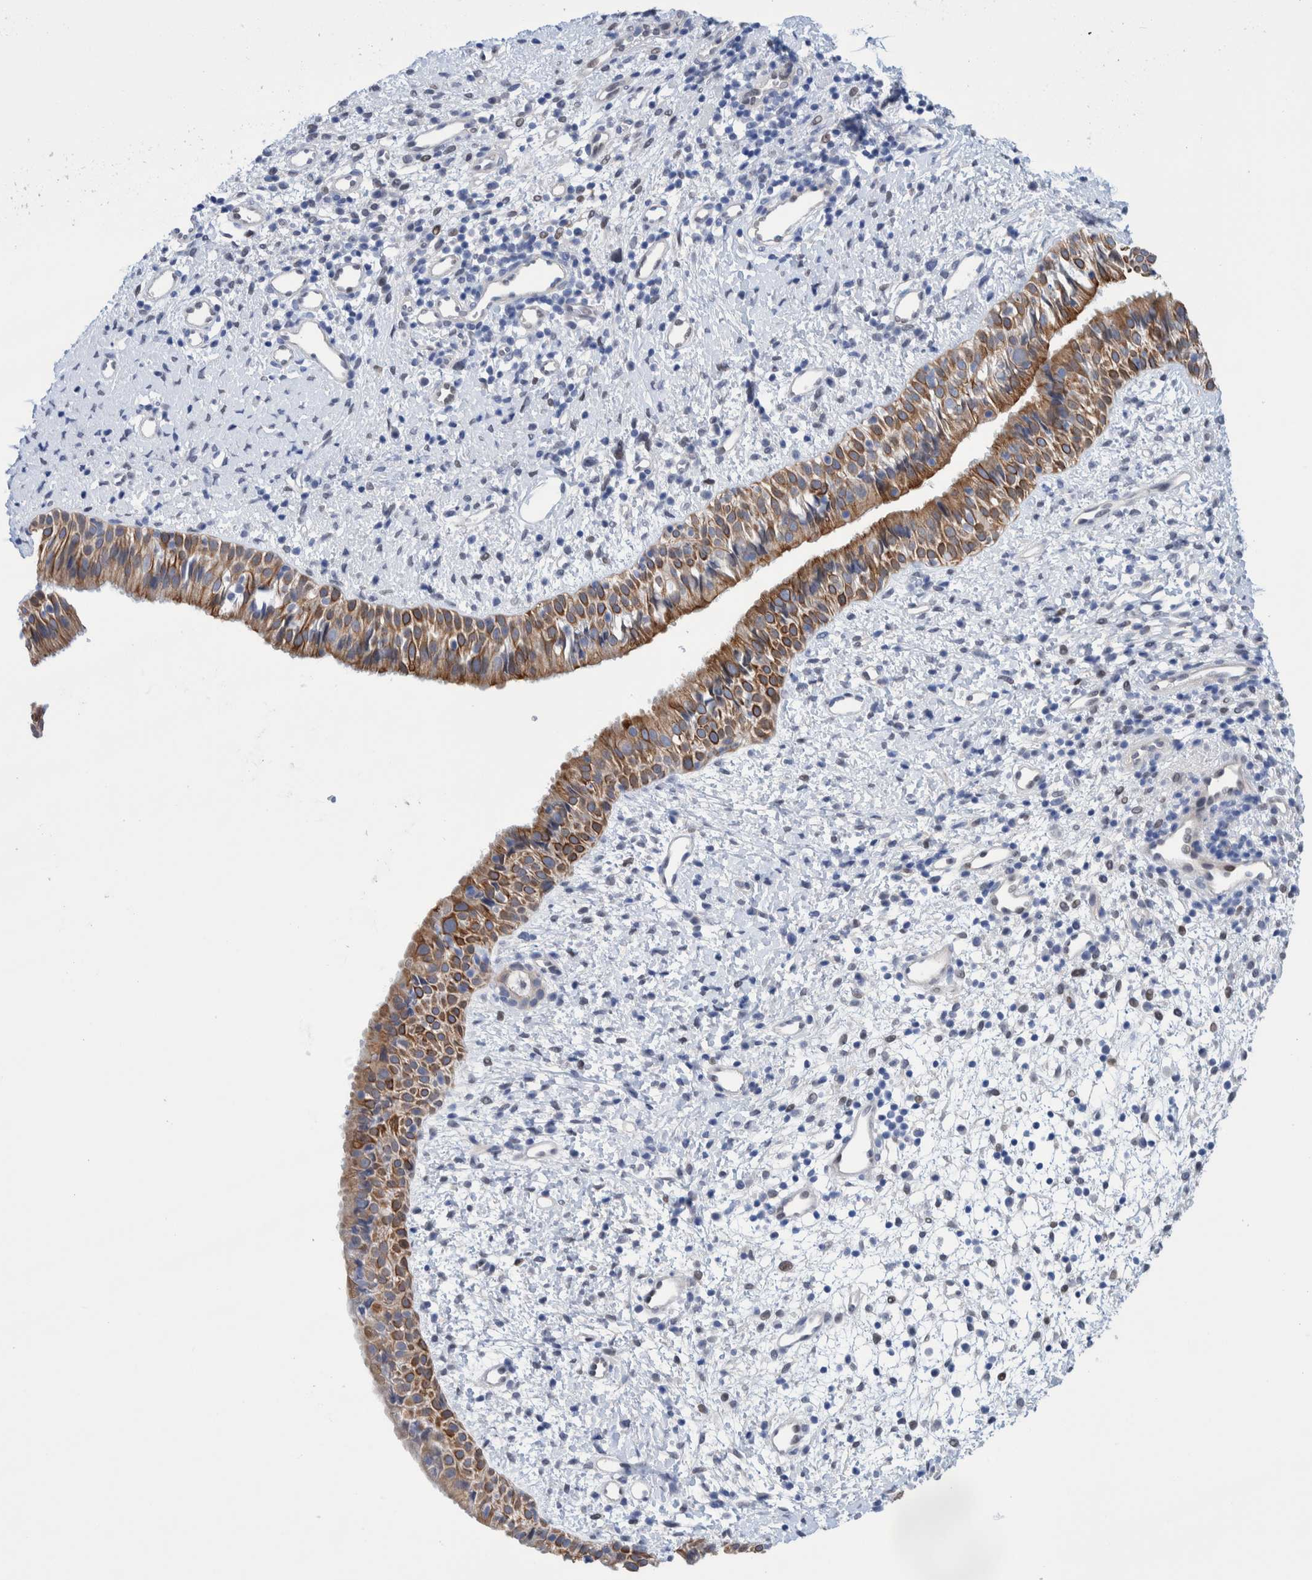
{"staining": {"intensity": "moderate", "quantity": ">75%", "location": "cytoplasmic/membranous"}, "tissue": "nasopharynx", "cell_type": "Respiratory epithelial cells", "image_type": "normal", "snomed": [{"axis": "morphology", "description": "Normal tissue, NOS"}, {"axis": "topography", "description": "Nasopharynx"}], "caption": "Human nasopharynx stained with a brown dye shows moderate cytoplasmic/membranous positive positivity in about >75% of respiratory epithelial cells.", "gene": "PFAS", "patient": {"sex": "male", "age": 22}}